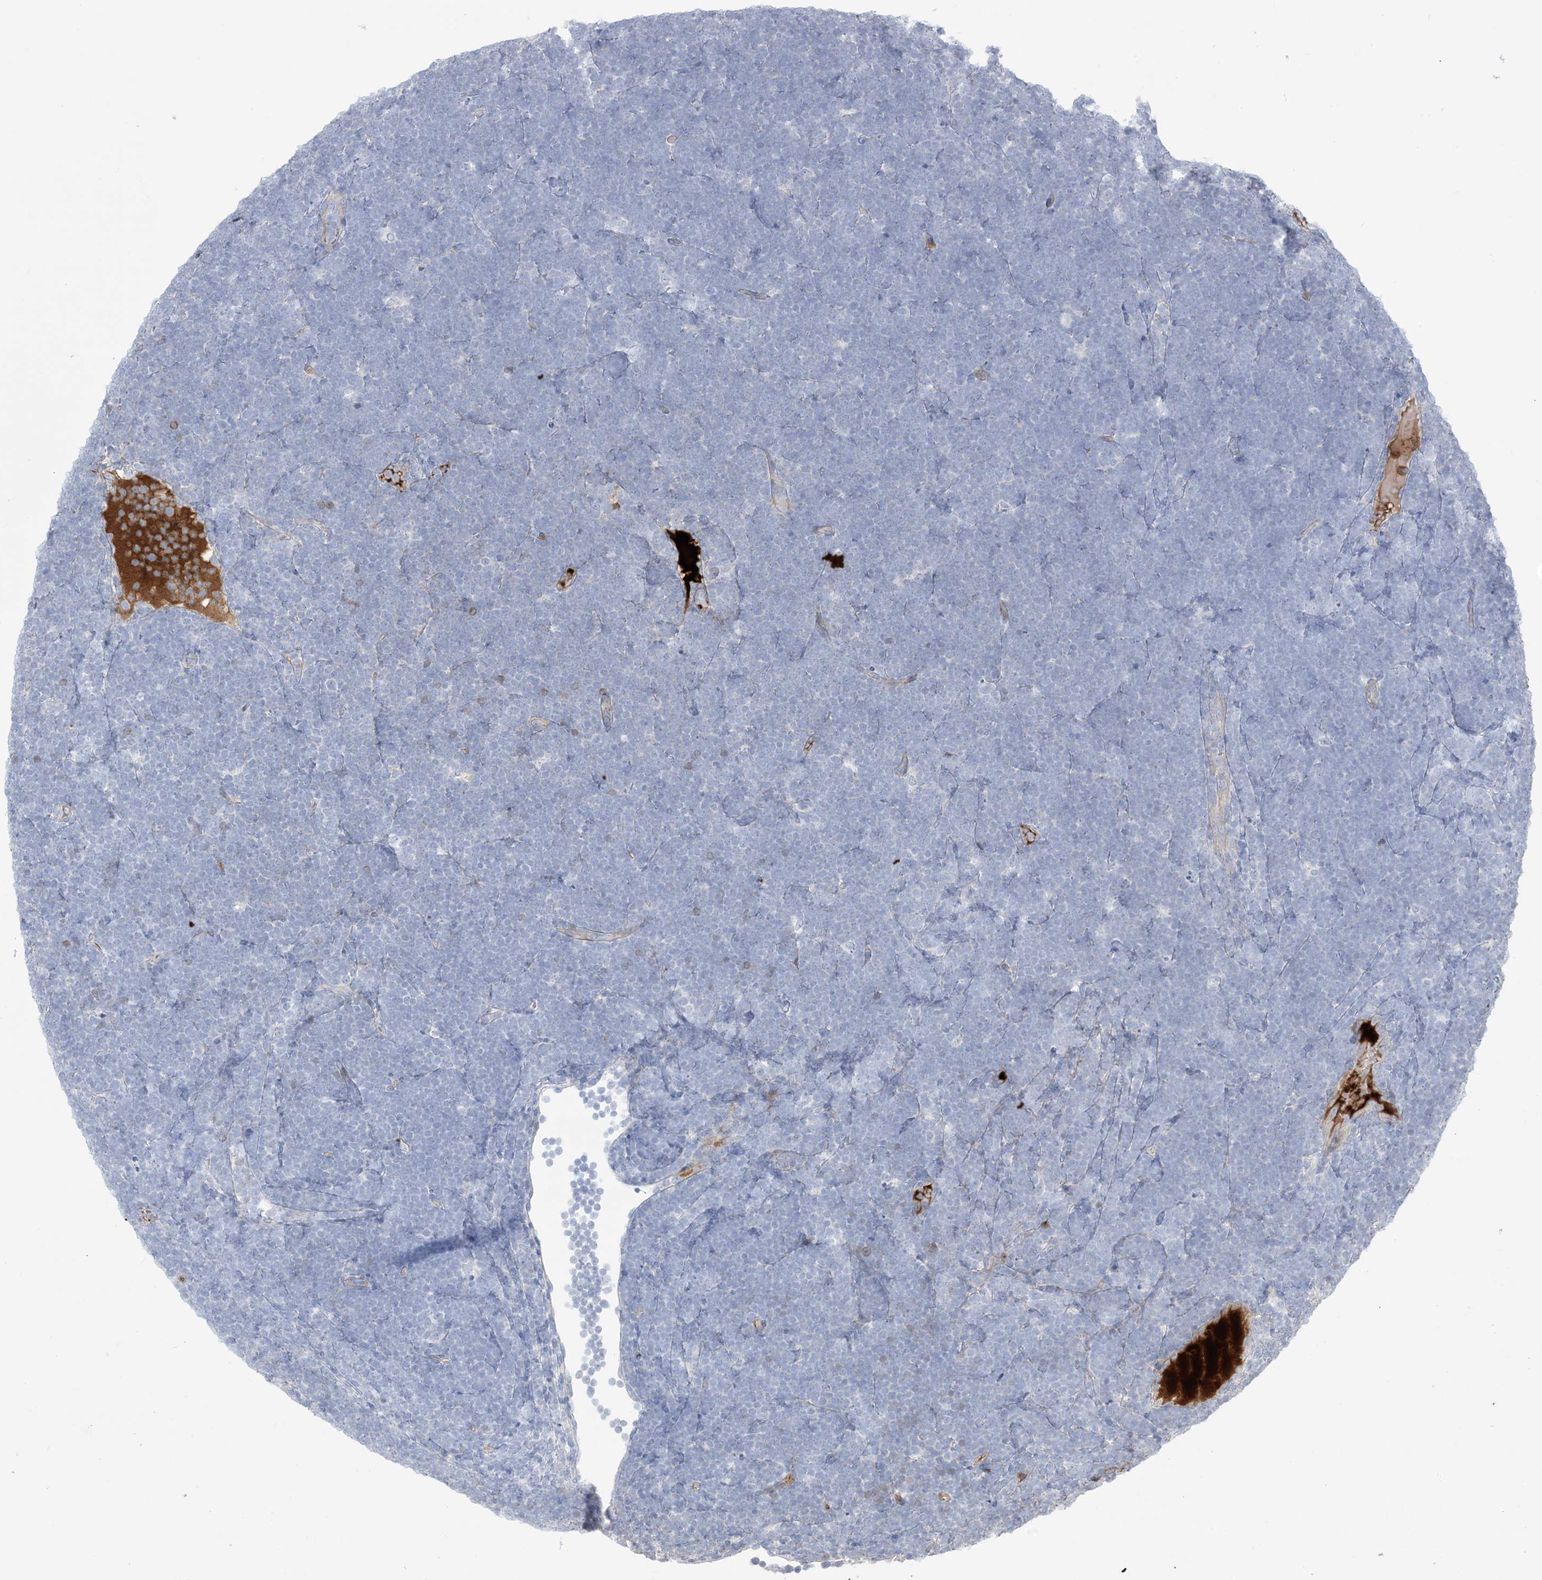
{"staining": {"intensity": "negative", "quantity": "none", "location": "none"}, "tissue": "lymphoma", "cell_type": "Tumor cells", "image_type": "cancer", "snomed": [{"axis": "morphology", "description": "Malignant lymphoma, non-Hodgkin's type, High grade"}, {"axis": "topography", "description": "Lymph node"}], "caption": "The immunohistochemistry (IHC) photomicrograph has no significant positivity in tumor cells of lymphoma tissue.", "gene": "ATP11C", "patient": {"sex": "male", "age": 13}}